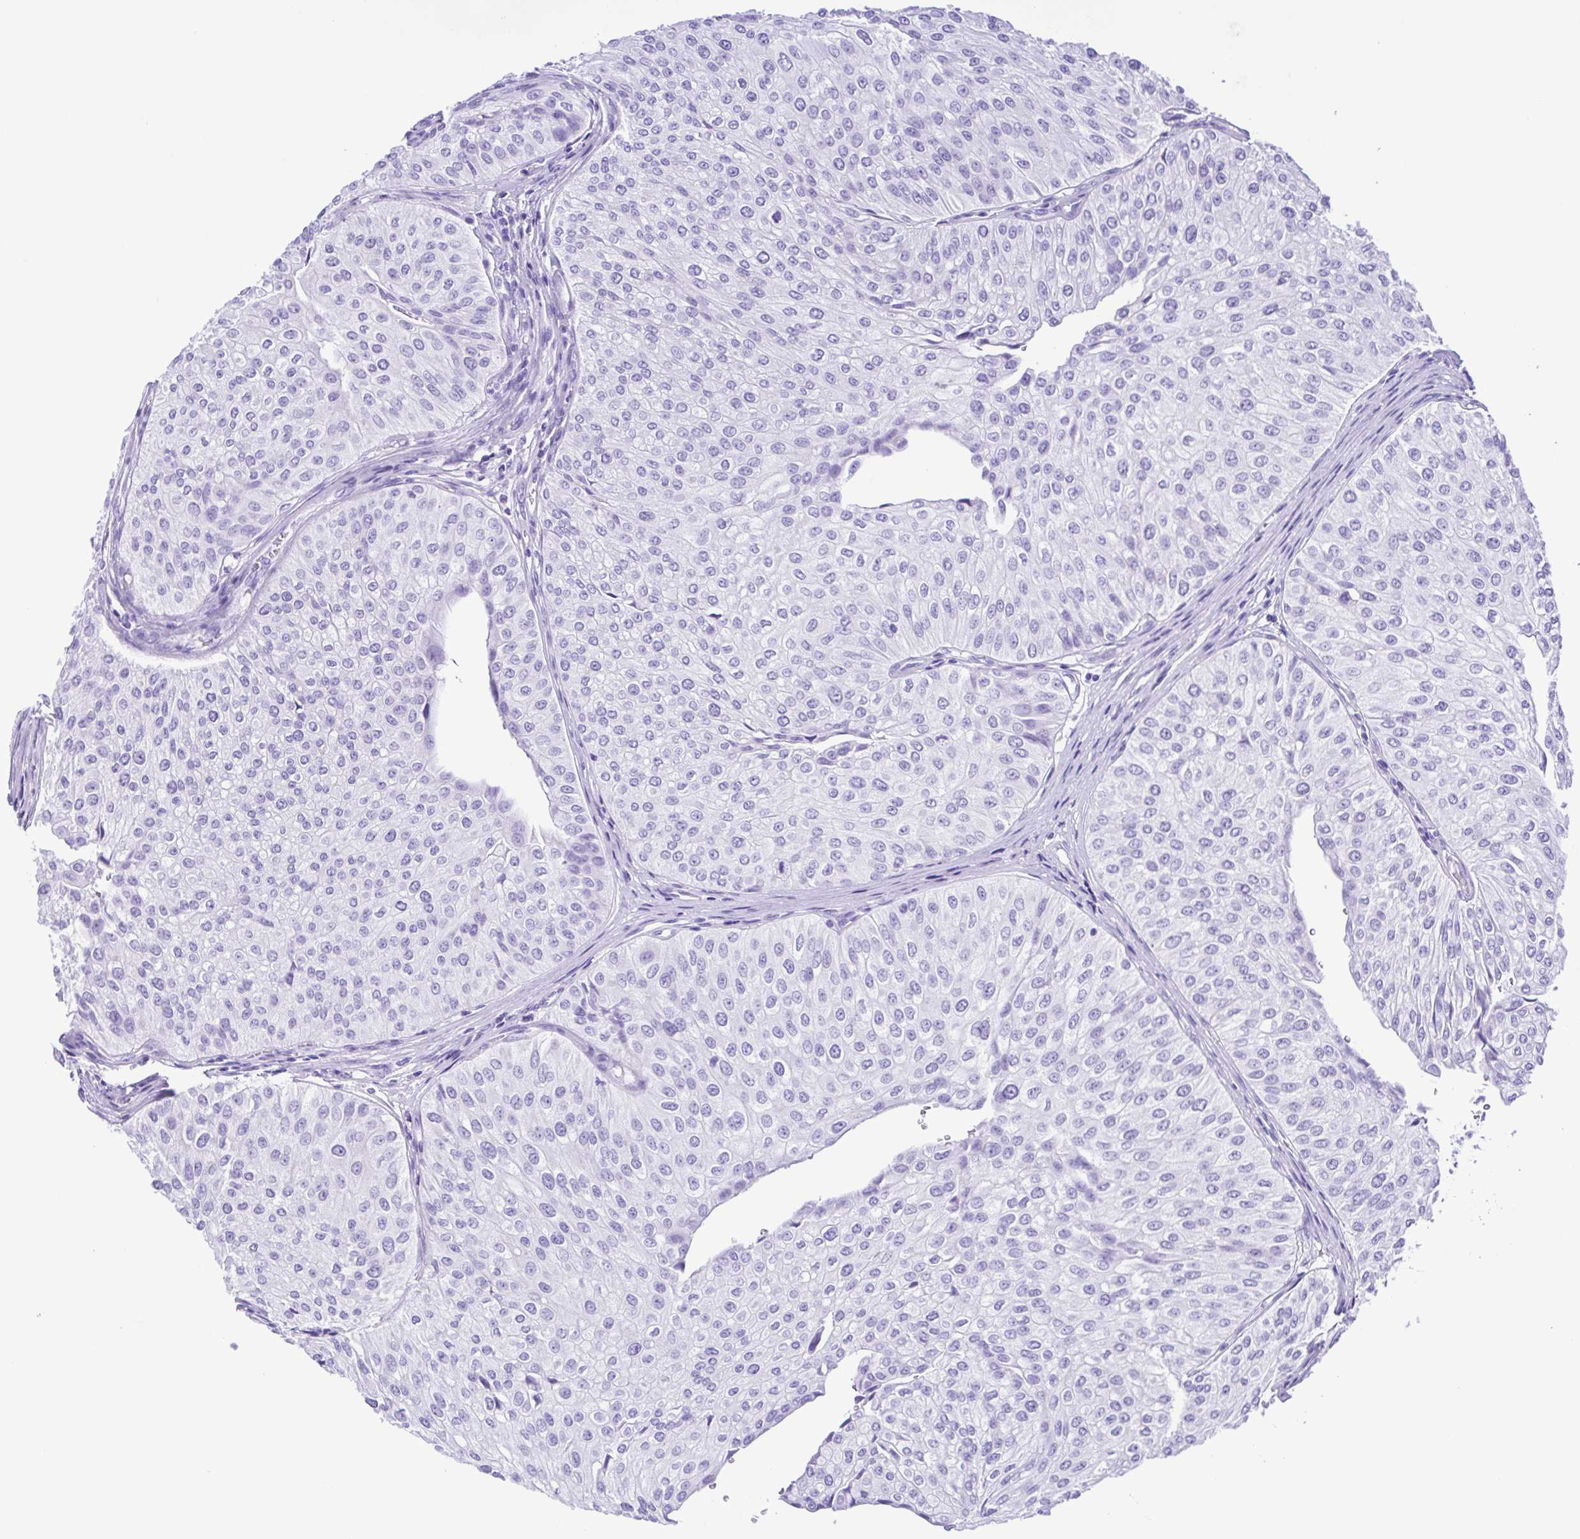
{"staining": {"intensity": "negative", "quantity": "none", "location": "none"}, "tissue": "urothelial cancer", "cell_type": "Tumor cells", "image_type": "cancer", "snomed": [{"axis": "morphology", "description": "Urothelial carcinoma, NOS"}, {"axis": "topography", "description": "Urinary bladder"}], "caption": "There is no significant staining in tumor cells of transitional cell carcinoma. (DAB immunohistochemistry with hematoxylin counter stain).", "gene": "ERP27", "patient": {"sex": "male", "age": 67}}